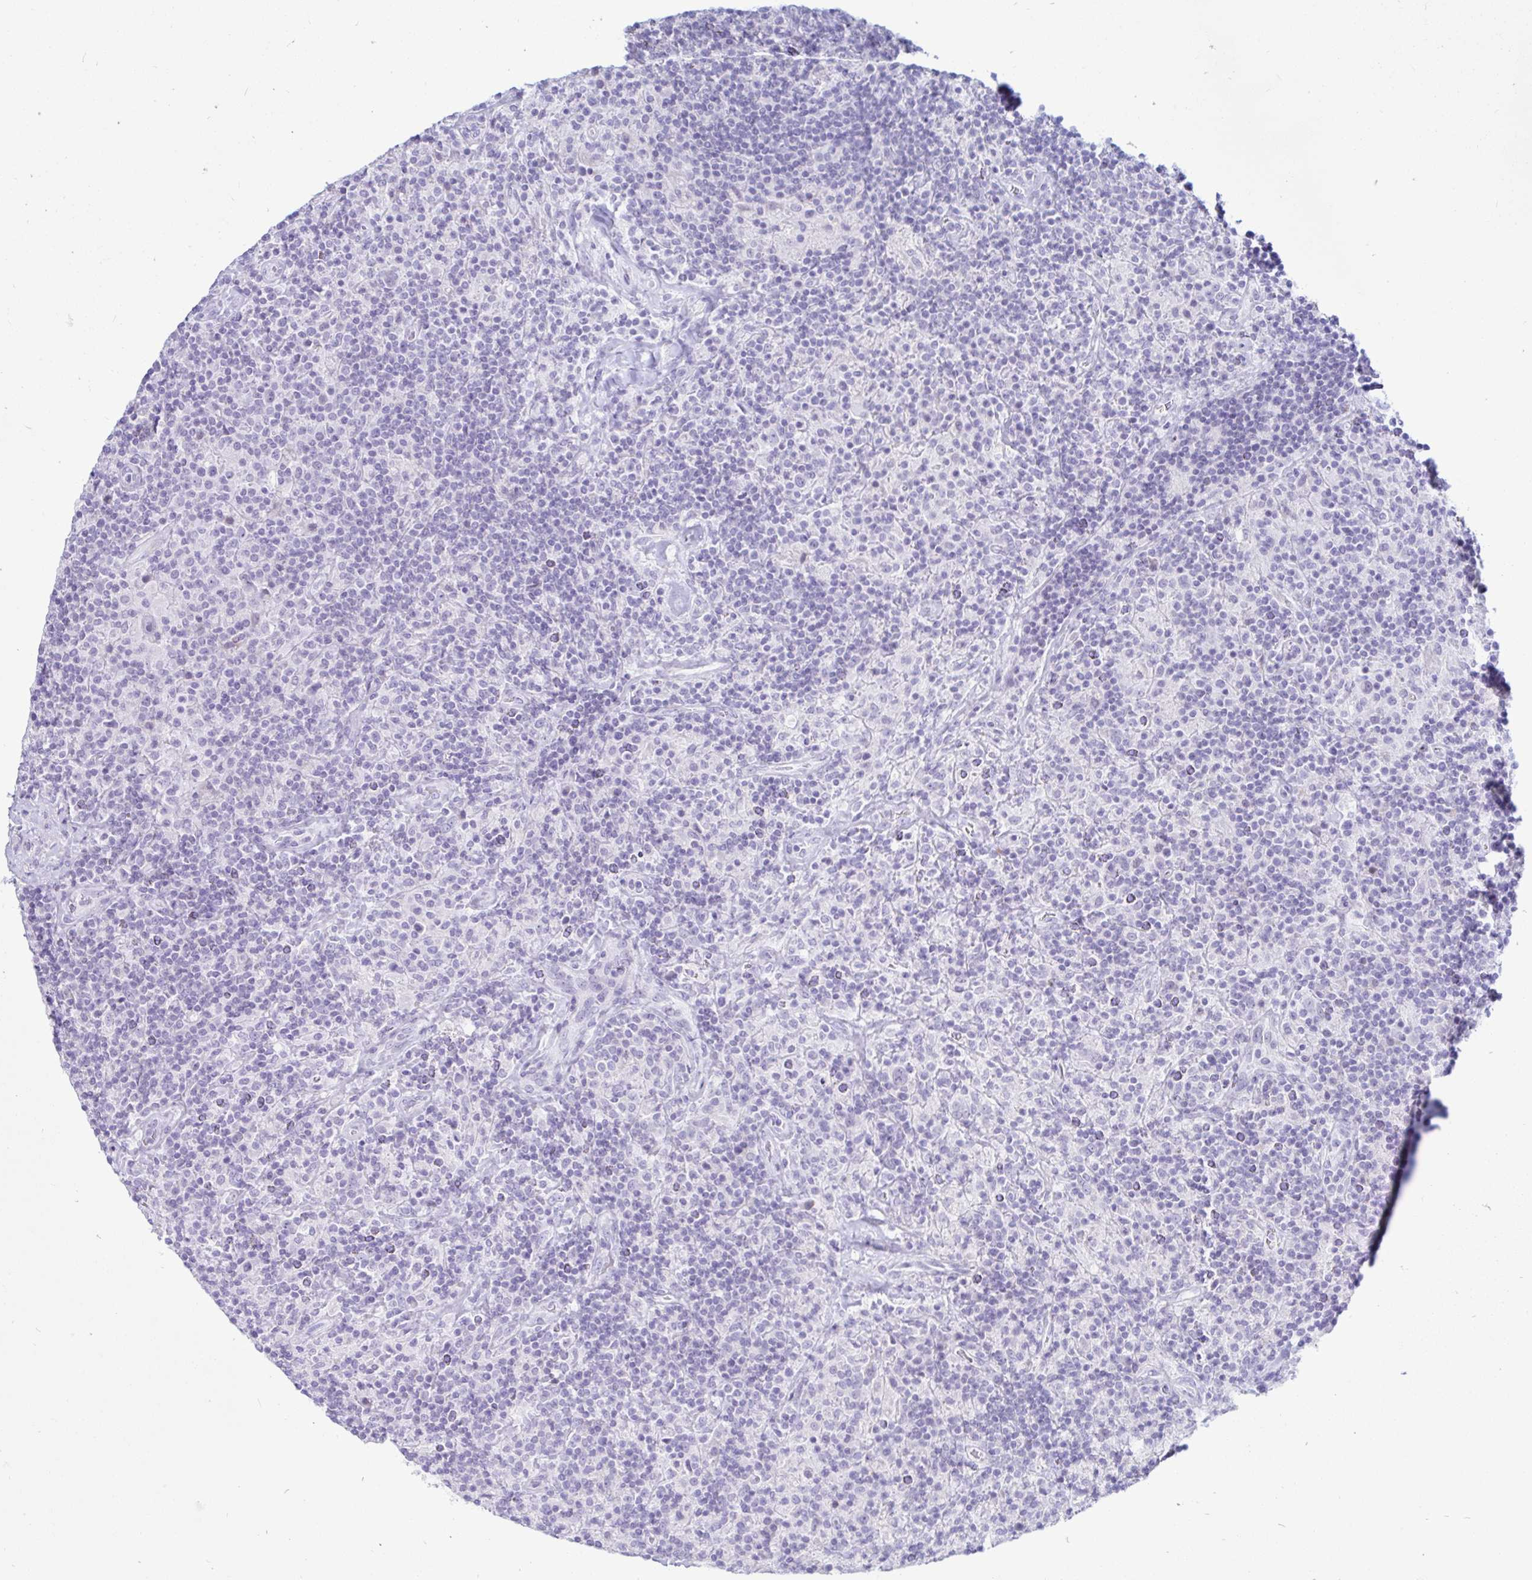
{"staining": {"intensity": "negative", "quantity": "none", "location": "none"}, "tissue": "lymphoma", "cell_type": "Tumor cells", "image_type": "cancer", "snomed": [{"axis": "morphology", "description": "Hodgkin's disease, NOS"}, {"axis": "topography", "description": "Lymph node"}], "caption": "This is a micrograph of immunohistochemistry (IHC) staining of Hodgkin's disease, which shows no expression in tumor cells.", "gene": "BEST1", "patient": {"sex": "male", "age": 70}}